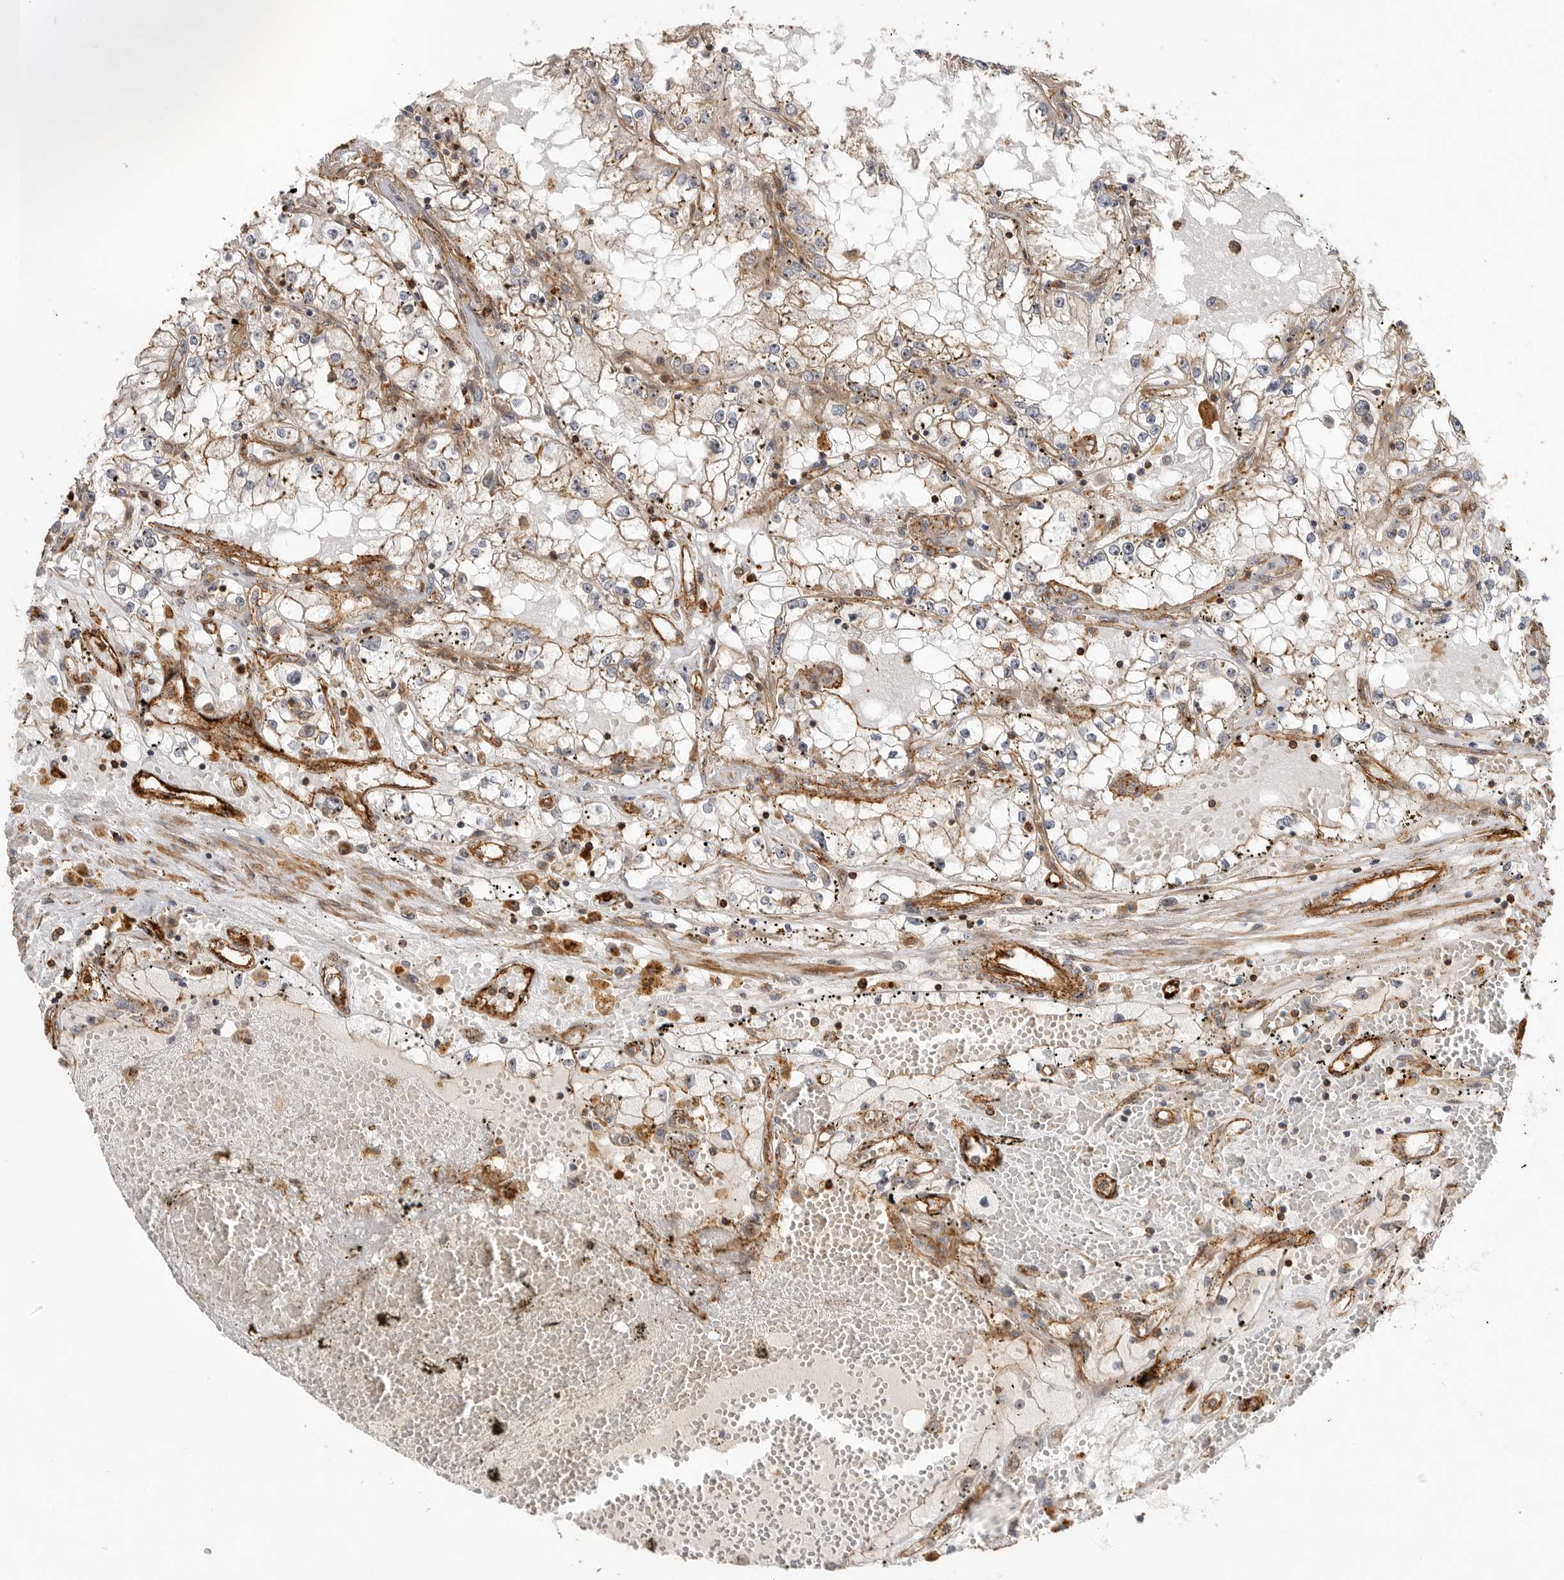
{"staining": {"intensity": "weak", "quantity": ">75%", "location": "cytoplasmic/membranous"}, "tissue": "renal cancer", "cell_type": "Tumor cells", "image_type": "cancer", "snomed": [{"axis": "morphology", "description": "Adenocarcinoma, NOS"}, {"axis": "topography", "description": "Kidney"}], "caption": "Immunohistochemical staining of human renal adenocarcinoma demonstrates low levels of weak cytoplasmic/membranous protein staining in about >75% of tumor cells. Immunohistochemistry stains the protein in brown and the nuclei are stained blue.", "gene": "GPATCH2", "patient": {"sex": "male", "age": 56}}